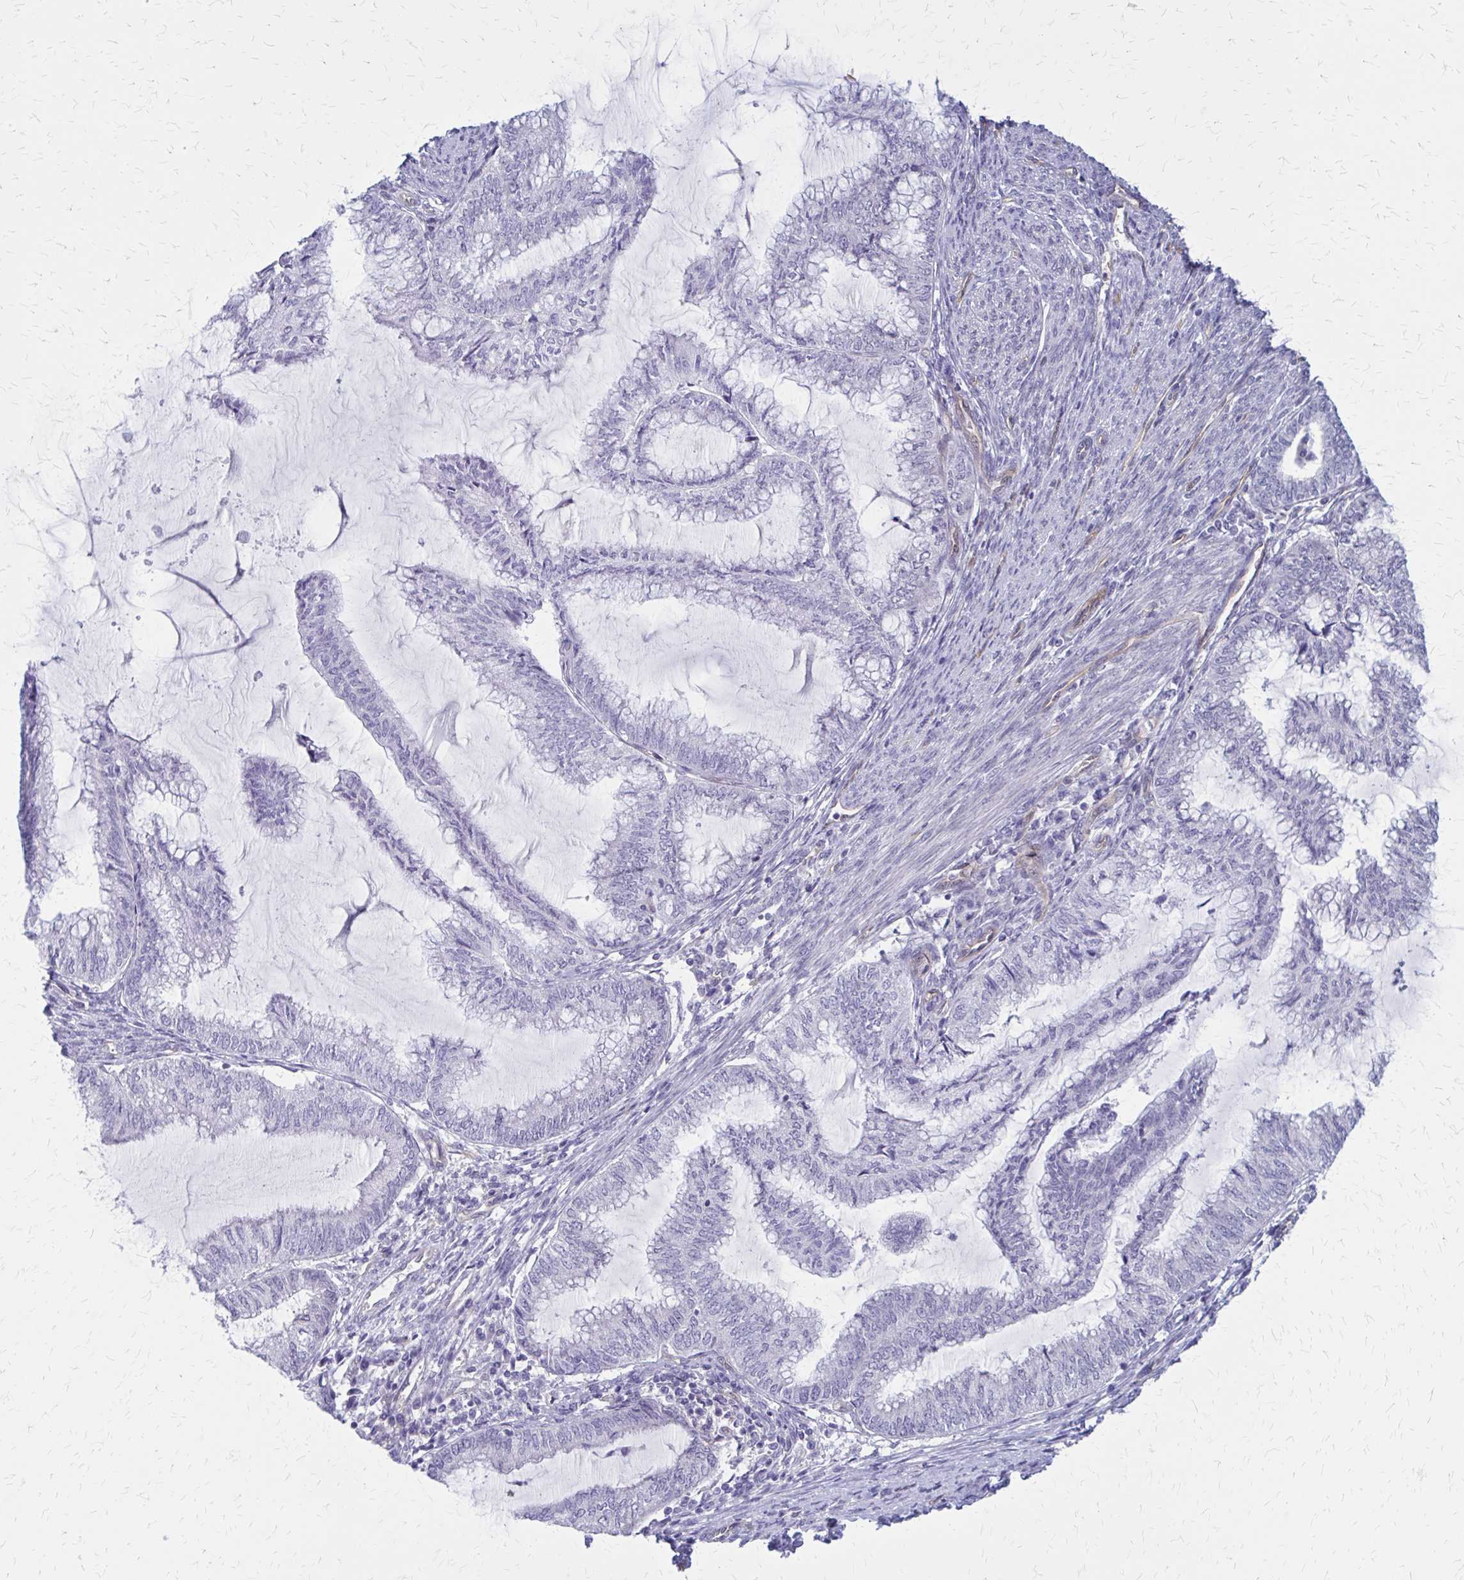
{"staining": {"intensity": "negative", "quantity": "none", "location": "none"}, "tissue": "endometrial cancer", "cell_type": "Tumor cells", "image_type": "cancer", "snomed": [{"axis": "morphology", "description": "Adenocarcinoma, NOS"}, {"axis": "topography", "description": "Endometrium"}], "caption": "High magnification brightfield microscopy of adenocarcinoma (endometrial) stained with DAB (3,3'-diaminobenzidine) (brown) and counterstained with hematoxylin (blue): tumor cells show no significant staining. The staining is performed using DAB (3,3'-diaminobenzidine) brown chromogen with nuclei counter-stained in using hematoxylin.", "gene": "CLIC2", "patient": {"sex": "female", "age": 79}}